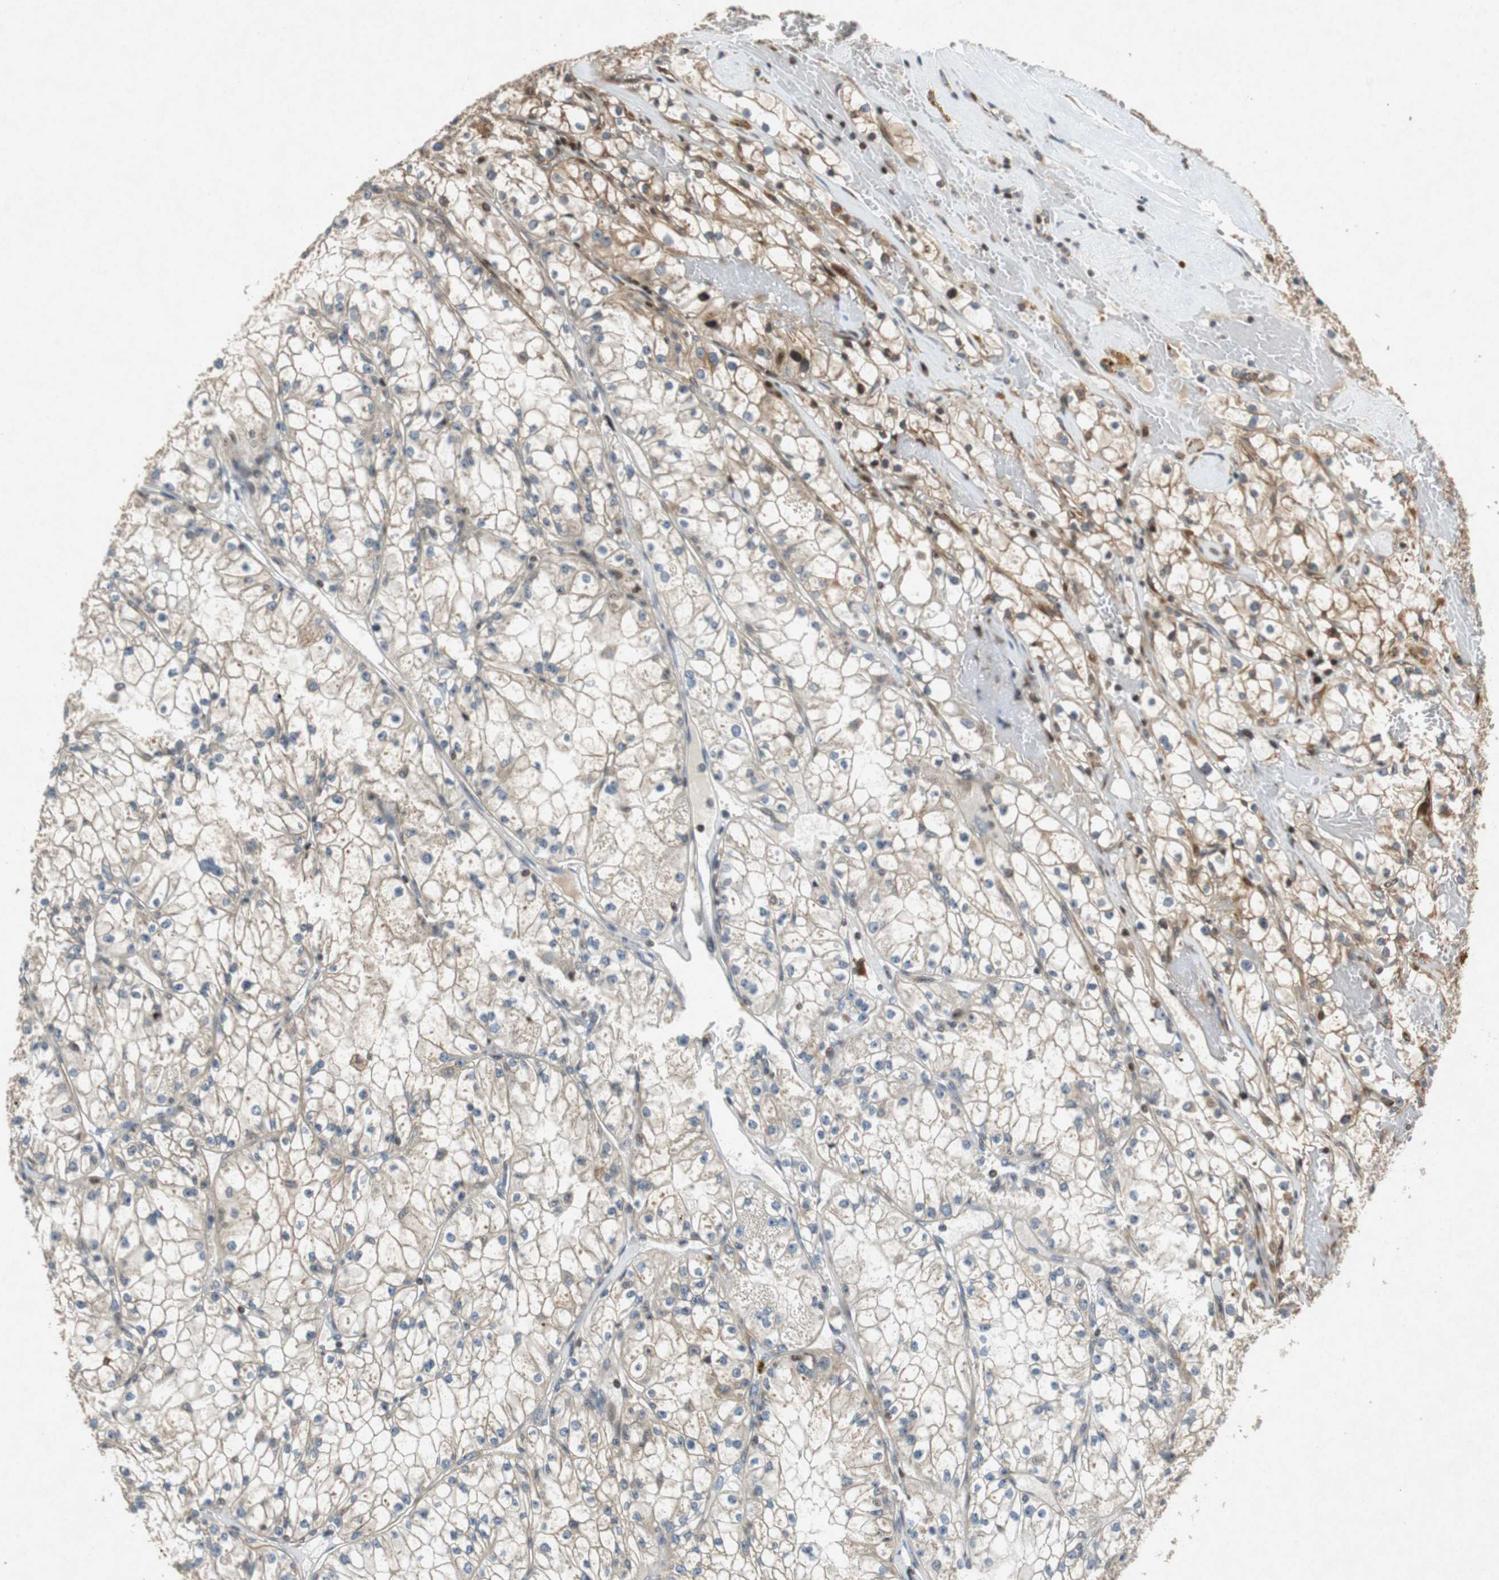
{"staining": {"intensity": "weak", "quantity": ">75%", "location": "cytoplasmic/membranous"}, "tissue": "renal cancer", "cell_type": "Tumor cells", "image_type": "cancer", "snomed": [{"axis": "morphology", "description": "Adenocarcinoma, NOS"}, {"axis": "topography", "description": "Kidney"}], "caption": "Immunohistochemistry (DAB) staining of adenocarcinoma (renal) demonstrates weak cytoplasmic/membranous protein positivity in about >75% of tumor cells.", "gene": "TUBA4A", "patient": {"sex": "male", "age": 56}}